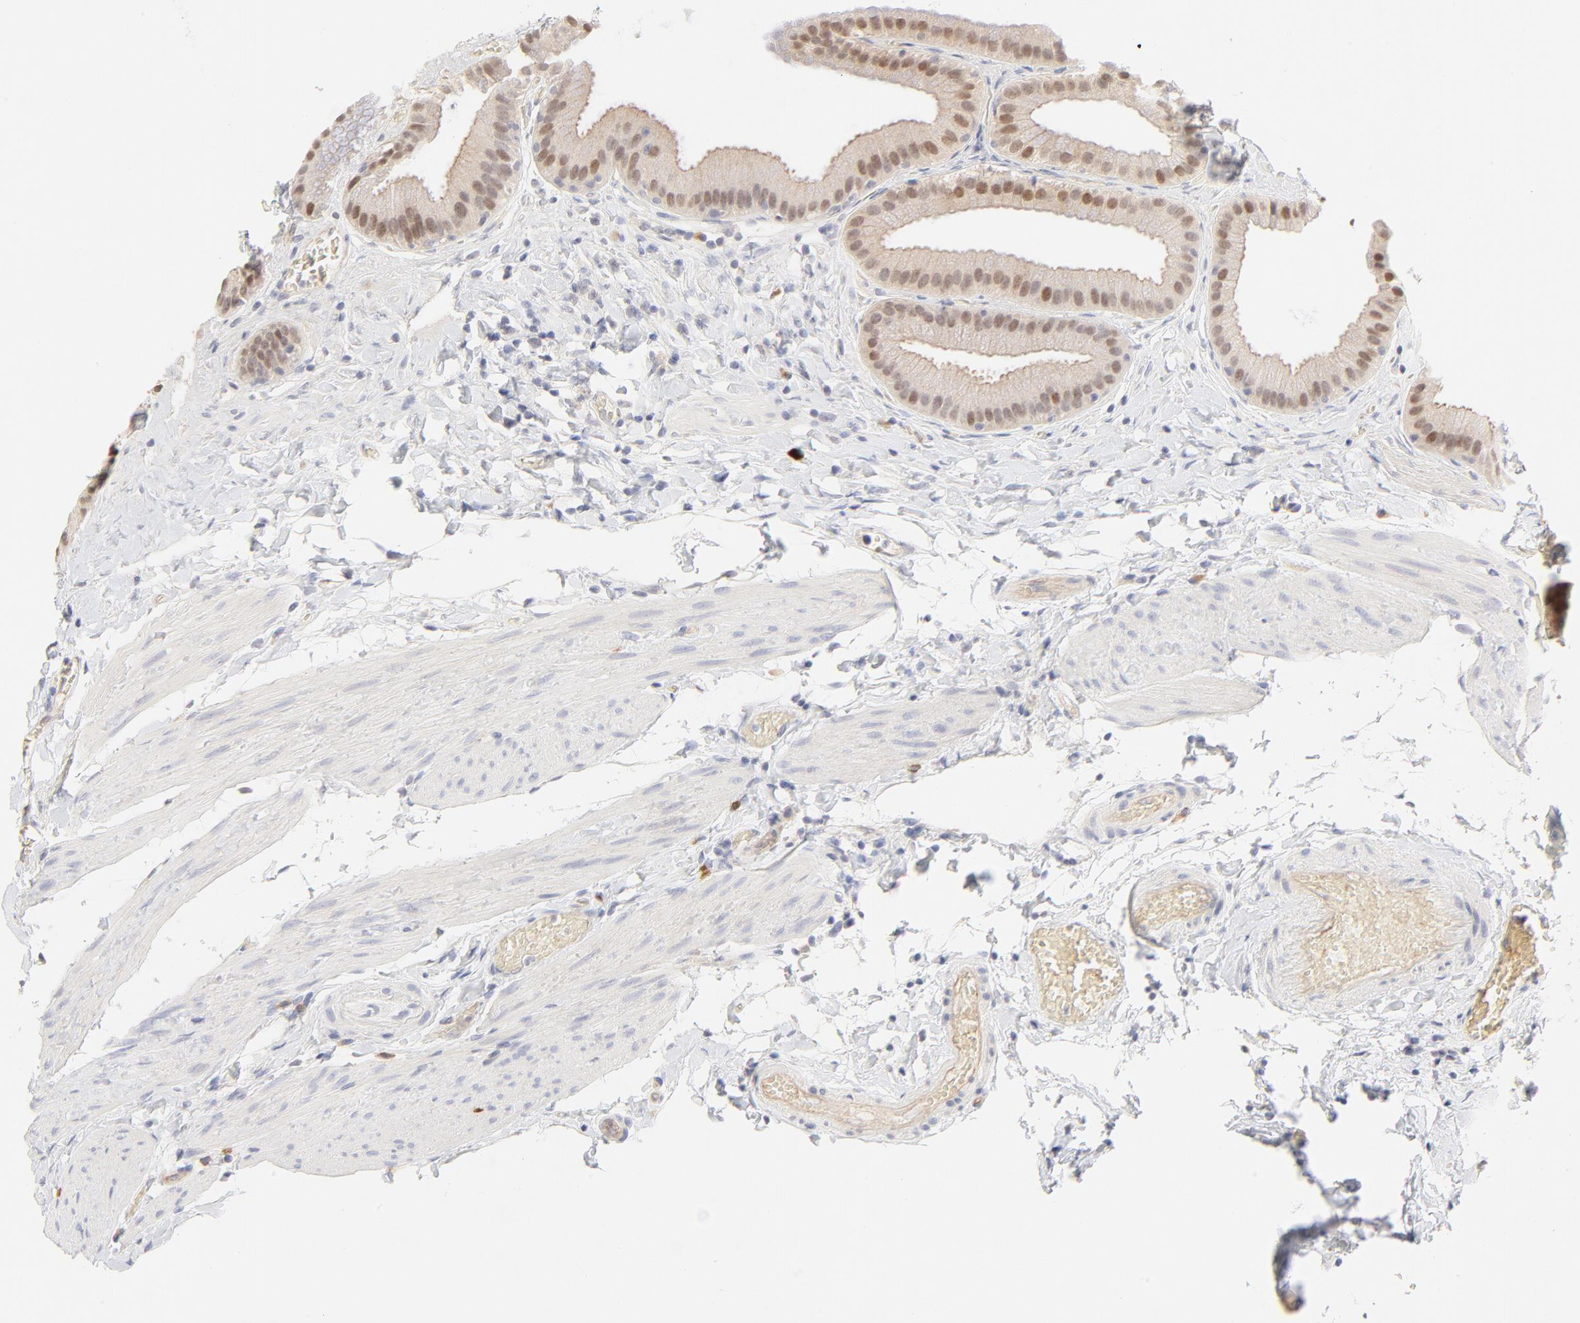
{"staining": {"intensity": "moderate", "quantity": ">75%", "location": "nuclear"}, "tissue": "gallbladder", "cell_type": "Glandular cells", "image_type": "normal", "snomed": [{"axis": "morphology", "description": "Normal tissue, NOS"}, {"axis": "topography", "description": "Gallbladder"}], "caption": "DAB immunohistochemical staining of unremarkable gallbladder displays moderate nuclear protein expression in approximately >75% of glandular cells.", "gene": "ELF3", "patient": {"sex": "female", "age": 63}}